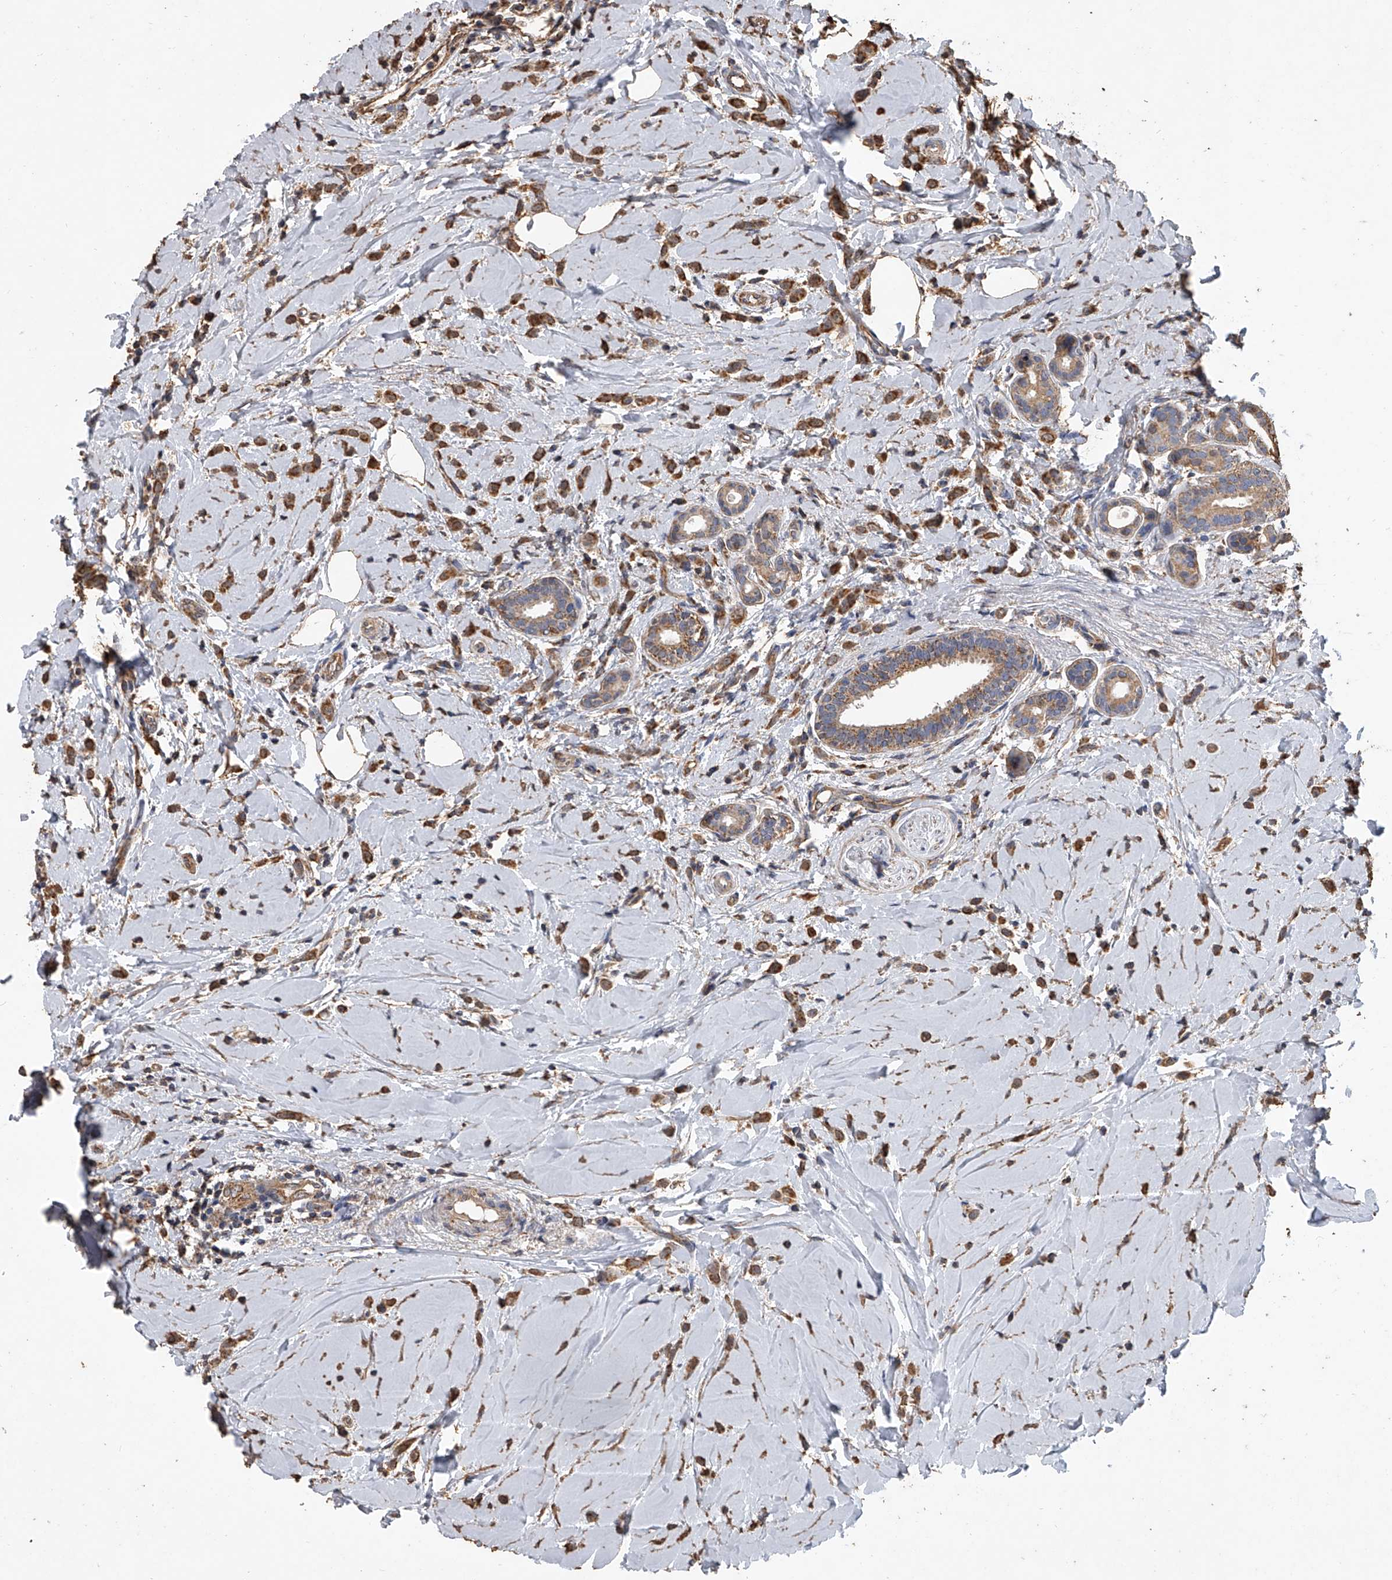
{"staining": {"intensity": "moderate", "quantity": ">75%", "location": "cytoplasmic/membranous"}, "tissue": "breast cancer", "cell_type": "Tumor cells", "image_type": "cancer", "snomed": [{"axis": "morphology", "description": "Lobular carcinoma"}, {"axis": "topography", "description": "Breast"}], "caption": "Tumor cells display medium levels of moderate cytoplasmic/membranous staining in about >75% of cells in human lobular carcinoma (breast).", "gene": "MRPL28", "patient": {"sex": "female", "age": 47}}